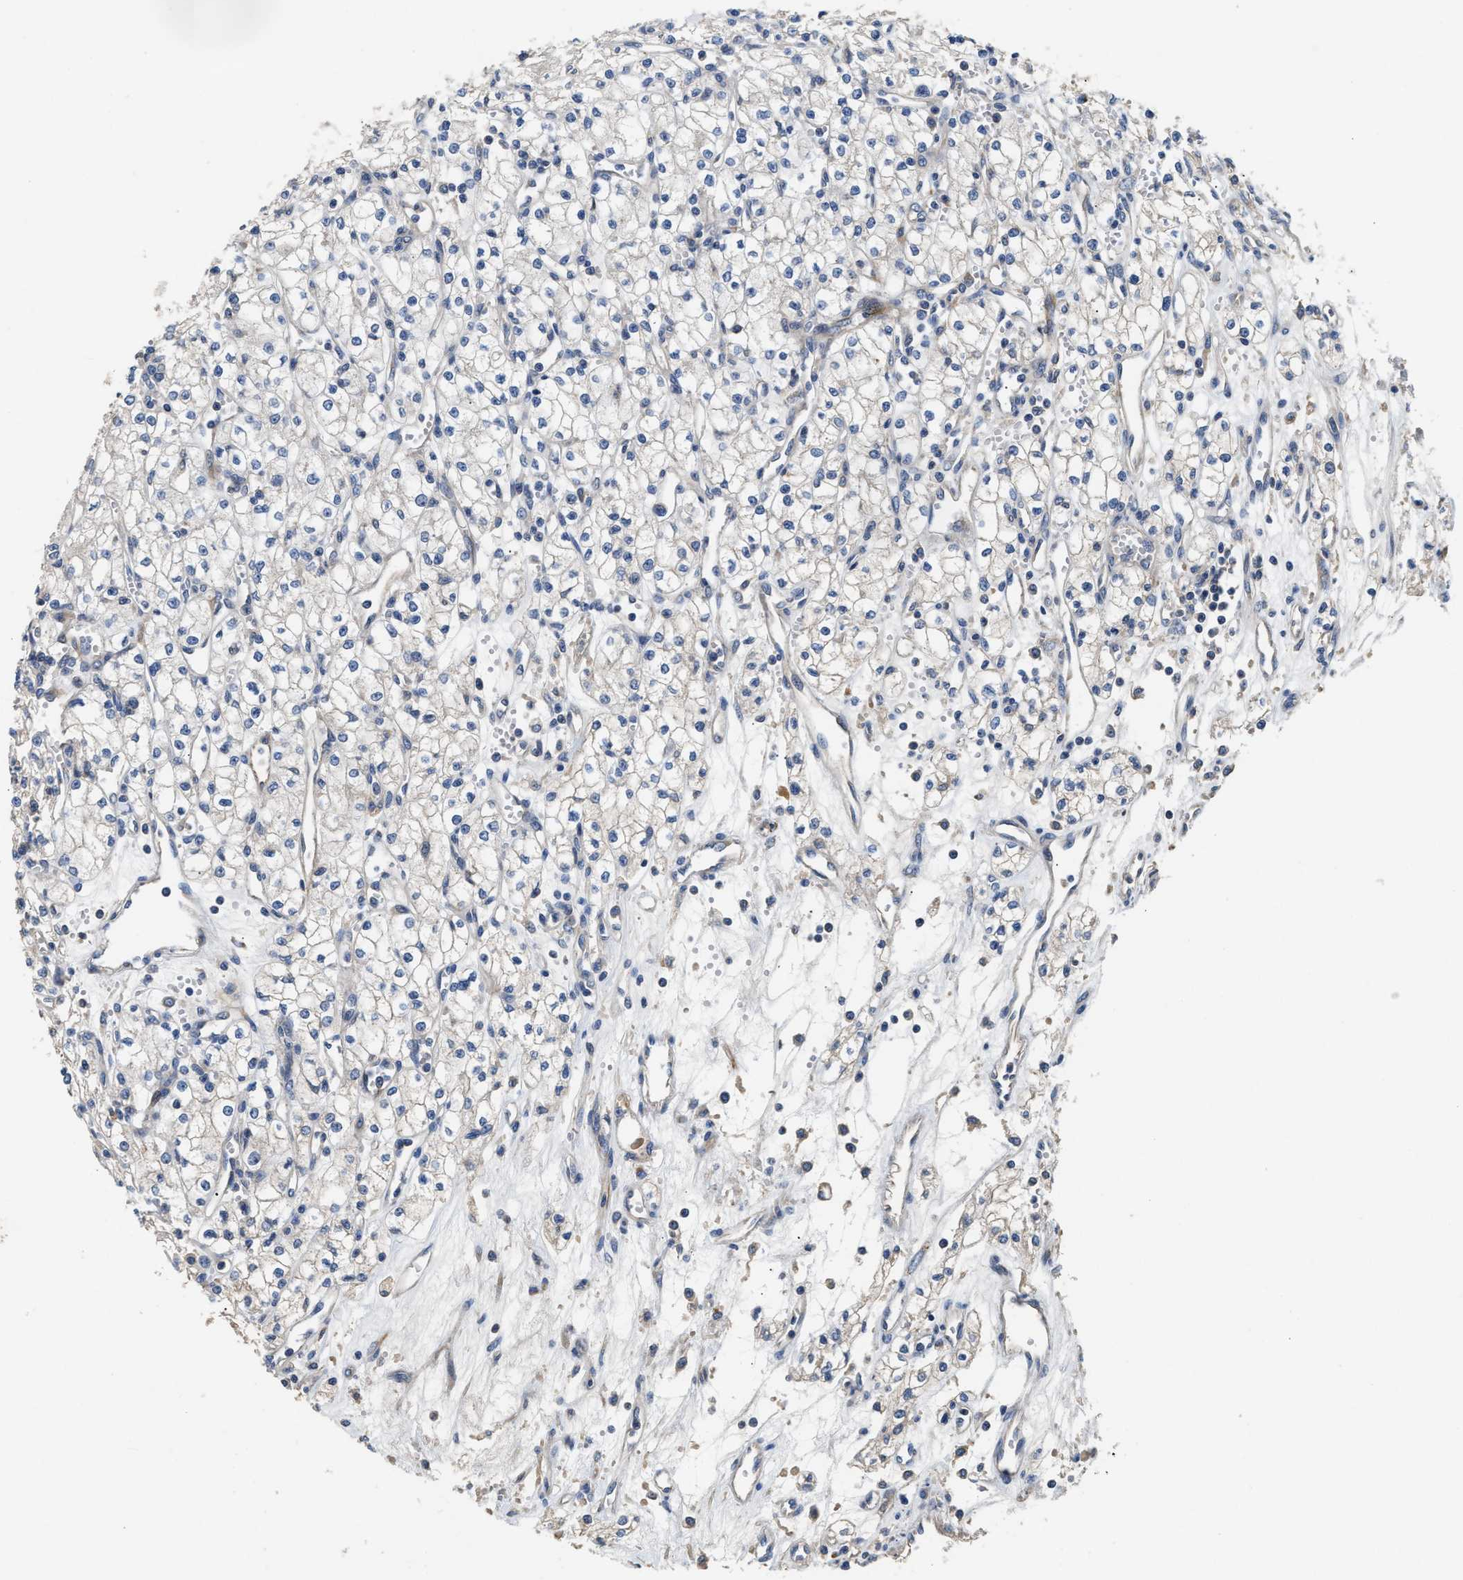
{"staining": {"intensity": "negative", "quantity": "none", "location": "none"}, "tissue": "renal cancer", "cell_type": "Tumor cells", "image_type": "cancer", "snomed": [{"axis": "morphology", "description": "Adenocarcinoma, NOS"}, {"axis": "topography", "description": "Kidney"}], "caption": "There is no significant staining in tumor cells of adenocarcinoma (renal). (DAB immunohistochemistry (IHC) with hematoxylin counter stain).", "gene": "IL17RC", "patient": {"sex": "male", "age": 59}}